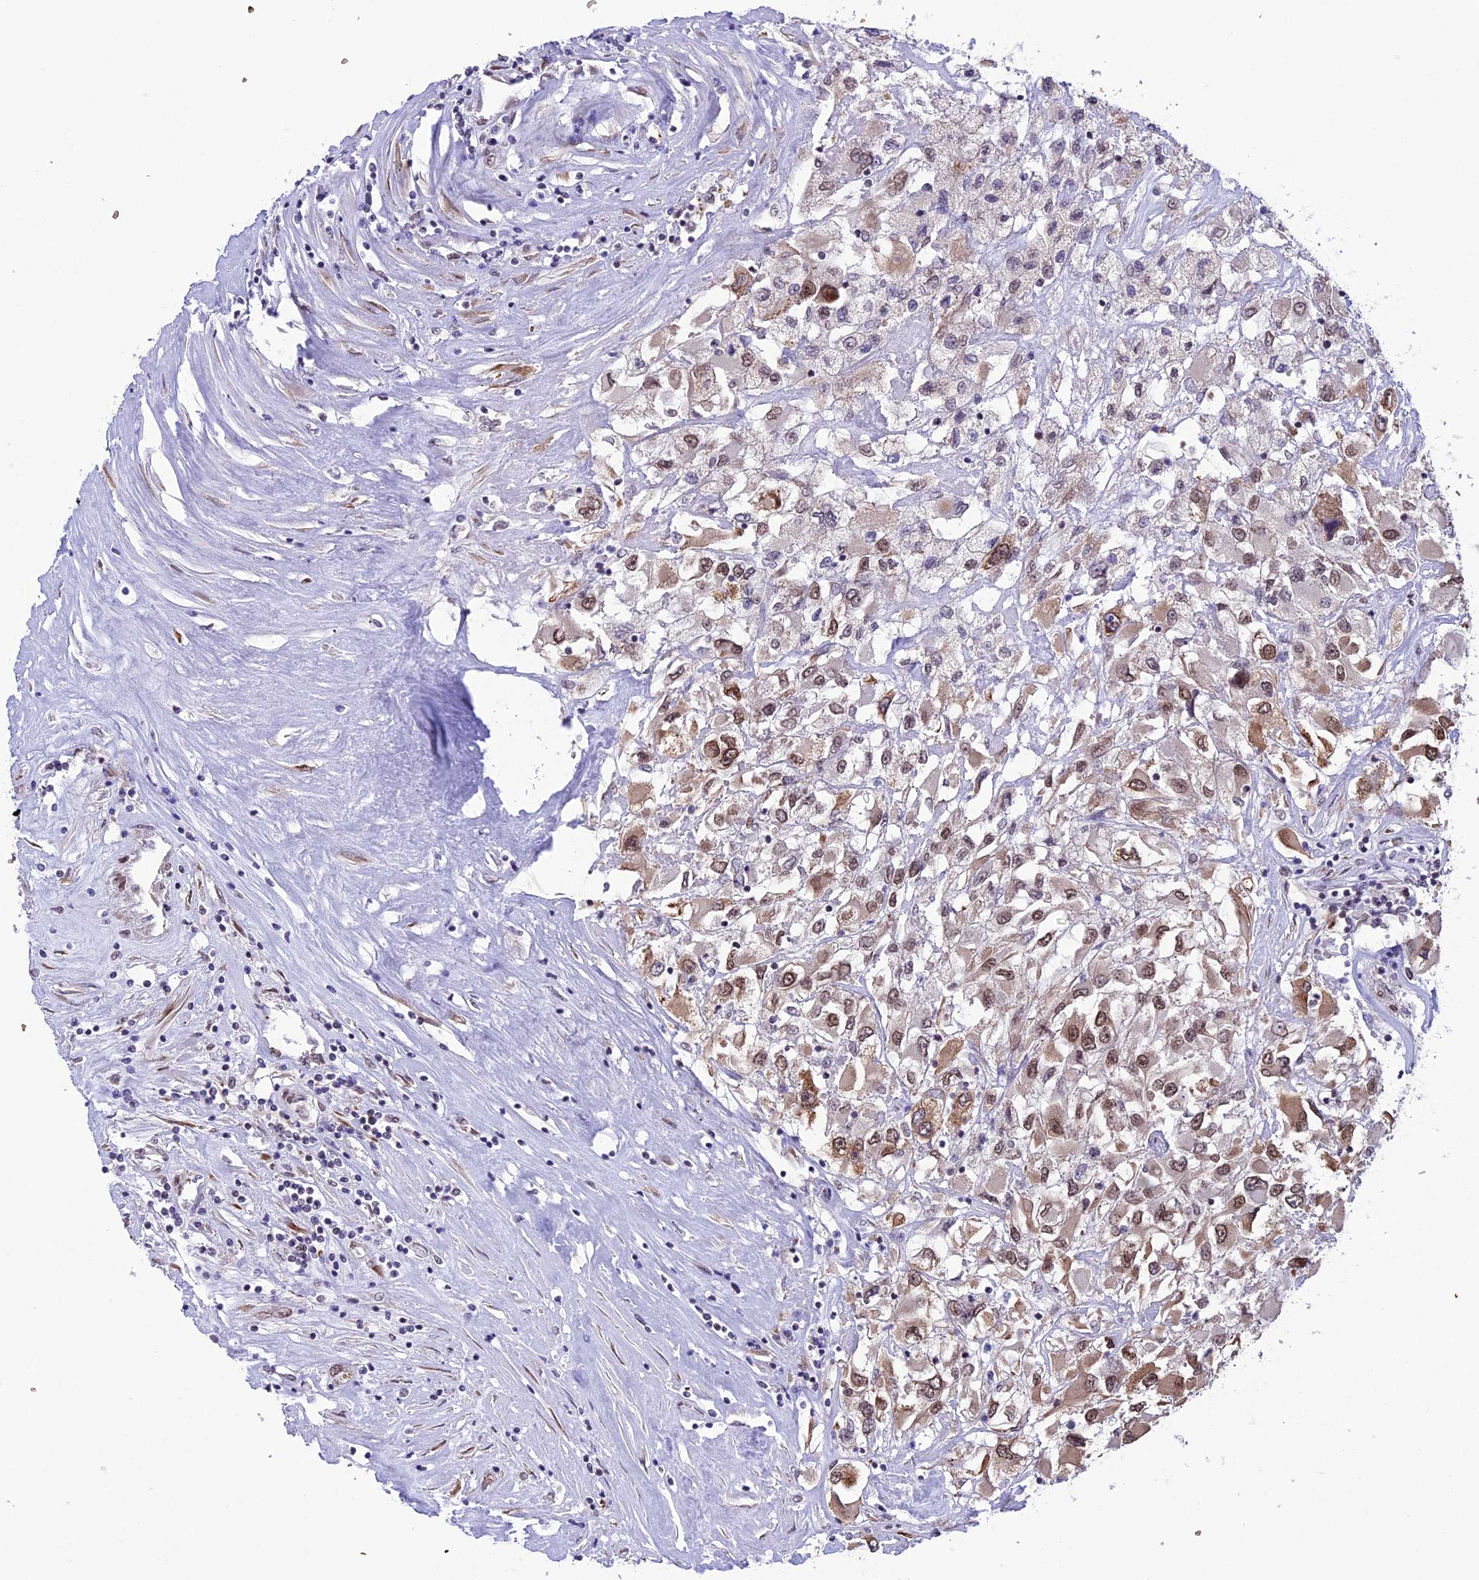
{"staining": {"intensity": "moderate", "quantity": "25%-75%", "location": "nuclear"}, "tissue": "renal cancer", "cell_type": "Tumor cells", "image_type": "cancer", "snomed": [{"axis": "morphology", "description": "Adenocarcinoma, NOS"}, {"axis": "topography", "description": "Kidney"}], "caption": "A histopathology image of human renal cancer stained for a protein shows moderate nuclear brown staining in tumor cells. The staining is performed using DAB (3,3'-diaminobenzidine) brown chromogen to label protein expression. The nuclei are counter-stained blue using hematoxylin.", "gene": "MPHOSPH8", "patient": {"sex": "female", "age": 52}}